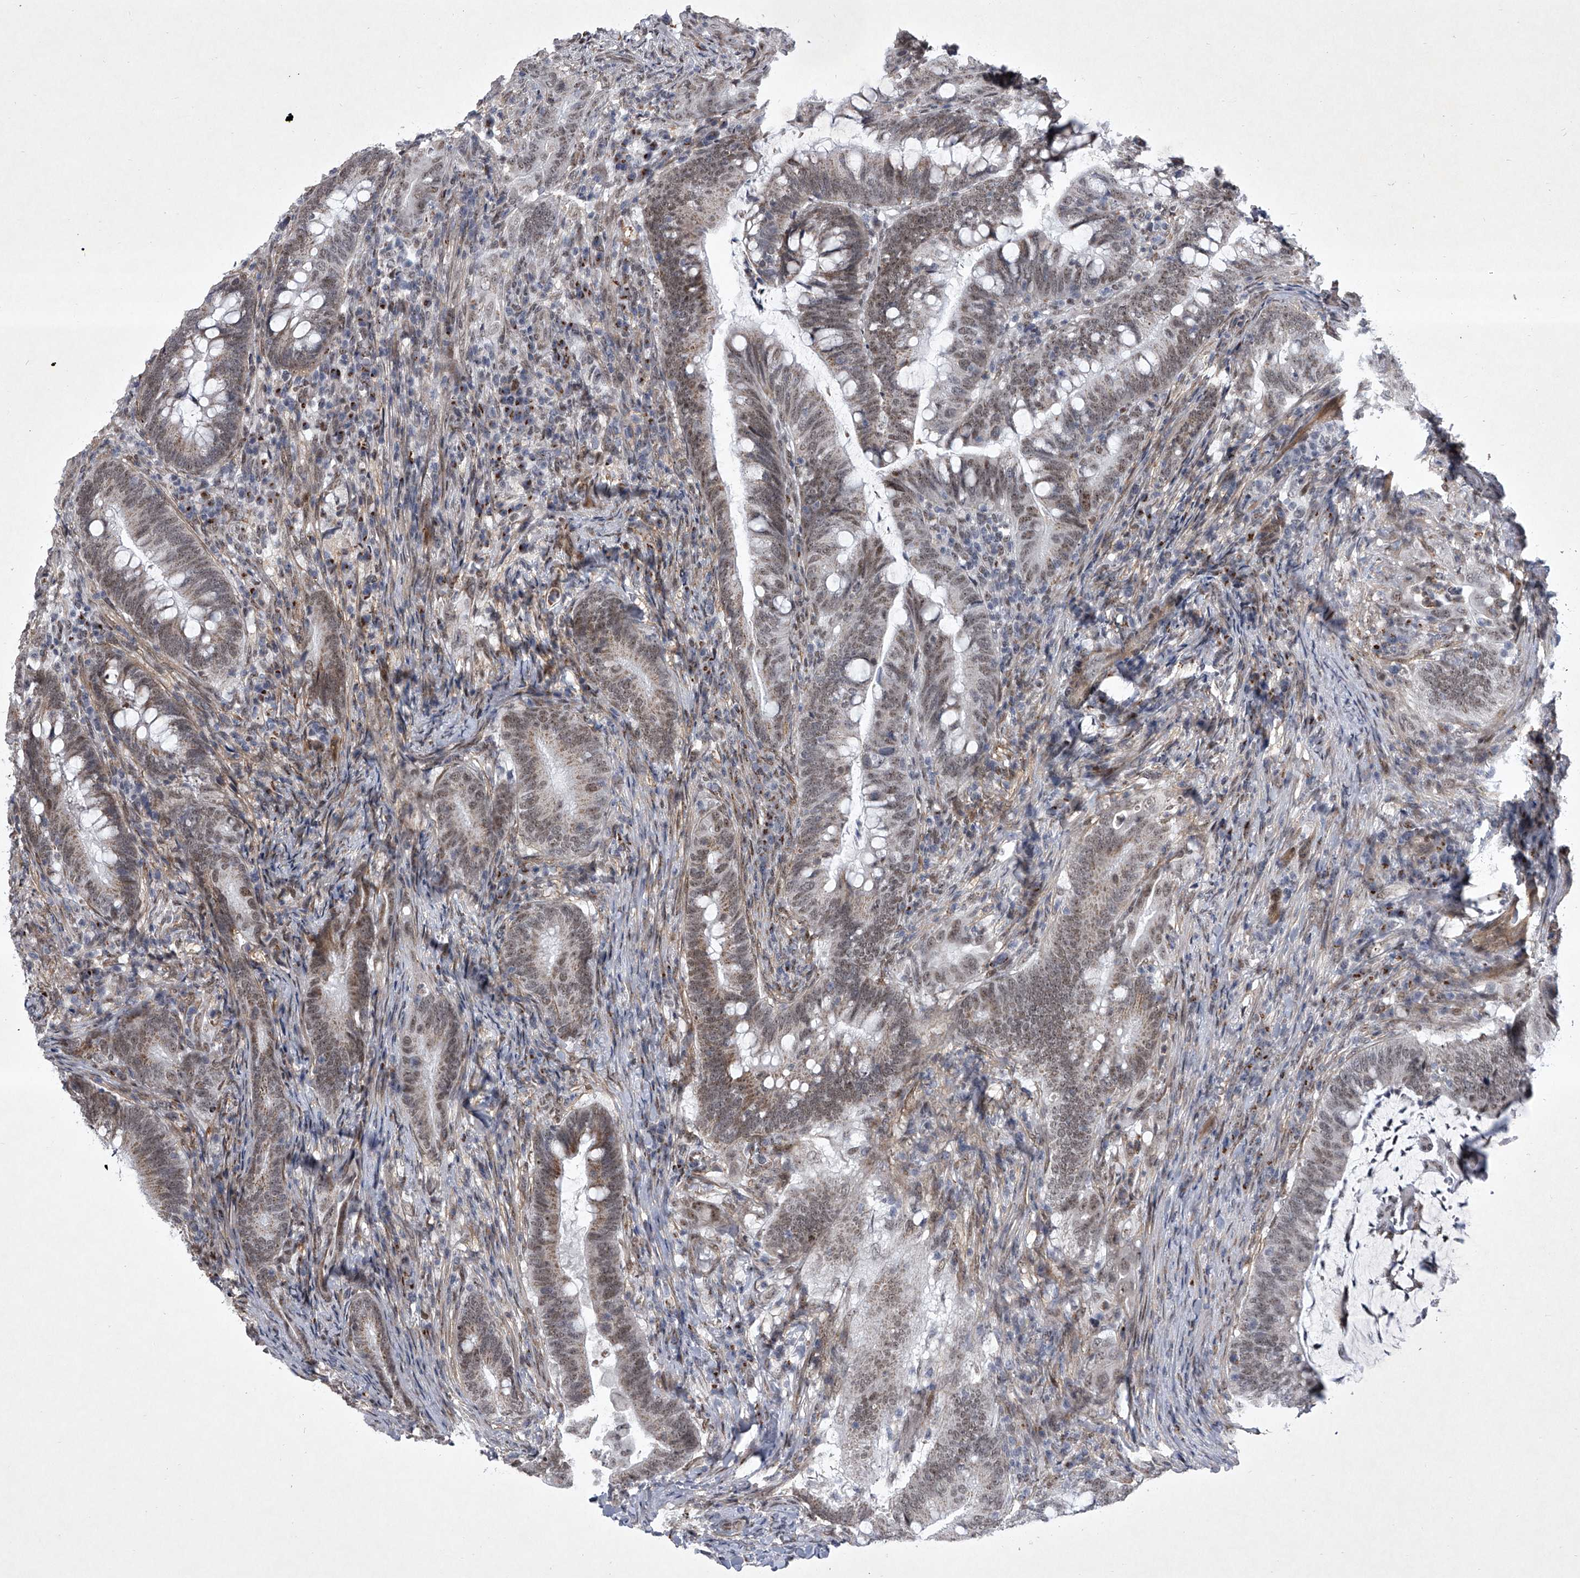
{"staining": {"intensity": "weak", "quantity": ">75%", "location": "cytoplasmic/membranous,nuclear"}, "tissue": "colorectal cancer", "cell_type": "Tumor cells", "image_type": "cancer", "snomed": [{"axis": "morphology", "description": "Adenocarcinoma, NOS"}, {"axis": "topography", "description": "Colon"}], "caption": "A brown stain shows weak cytoplasmic/membranous and nuclear staining of a protein in adenocarcinoma (colorectal) tumor cells.", "gene": "MLLT1", "patient": {"sex": "female", "age": 66}}